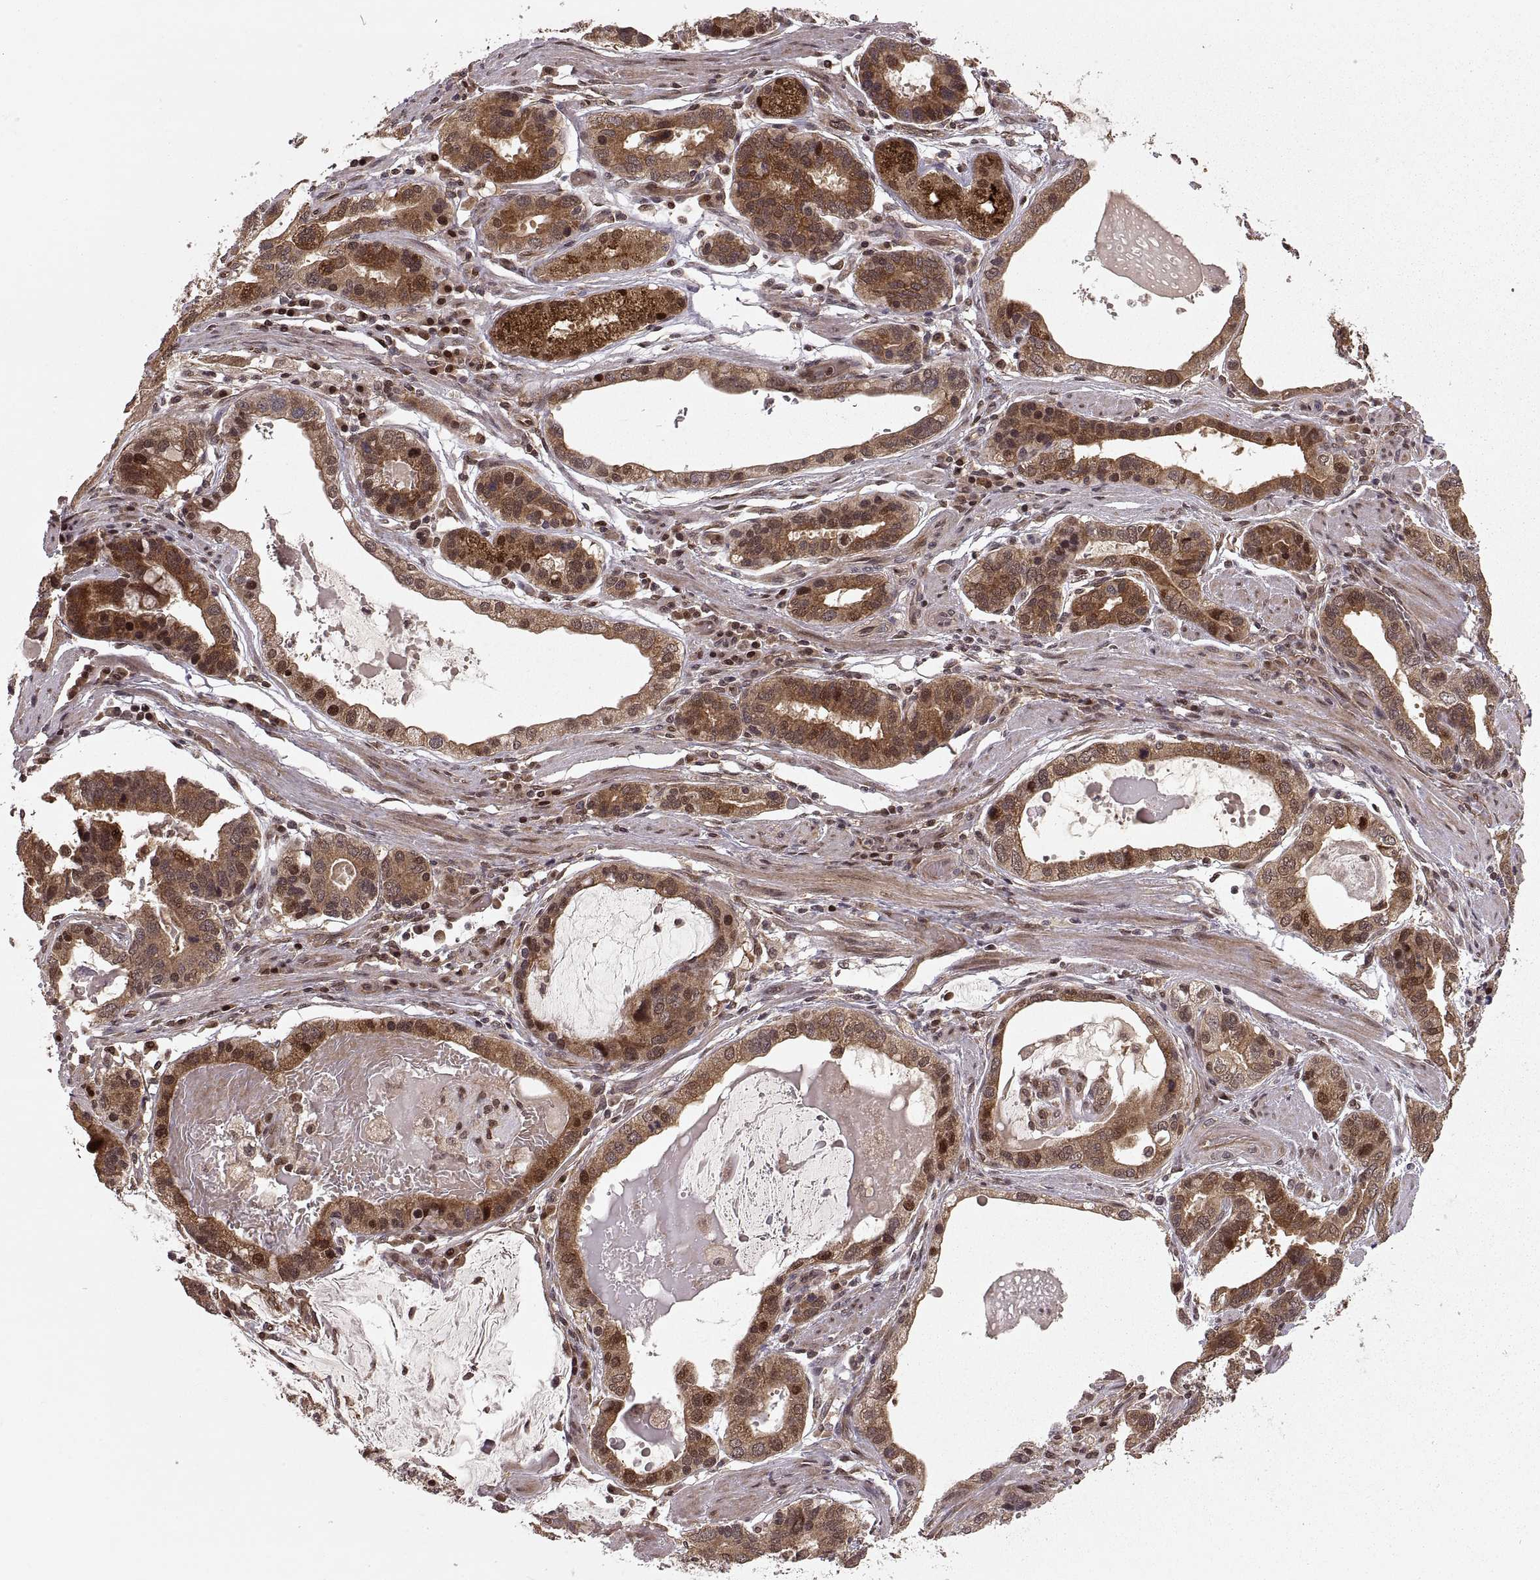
{"staining": {"intensity": "strong", "quantity": ">75%", "location": "cytoplasmic/membranous,nuclear"}, "tissue": "stomach cancer", "cell_type": "Tumor cells", "image_type": "cancer", "snomed": [{"axis": "morphology", "description": "Adenocarcinoma, NOS"}, {"axis": "topography", "description": "Stomach, lower"}], "caption": "This photomicrograph shows immunohistochemistry (IHC) staining of human adenocarcinoma (stomach), with high strong cytoplasmic/membranous and nuclear staining in about >75% of tumor cells.", "gene": "DEDD", "patient": {"sex": "female", "age": 76}}